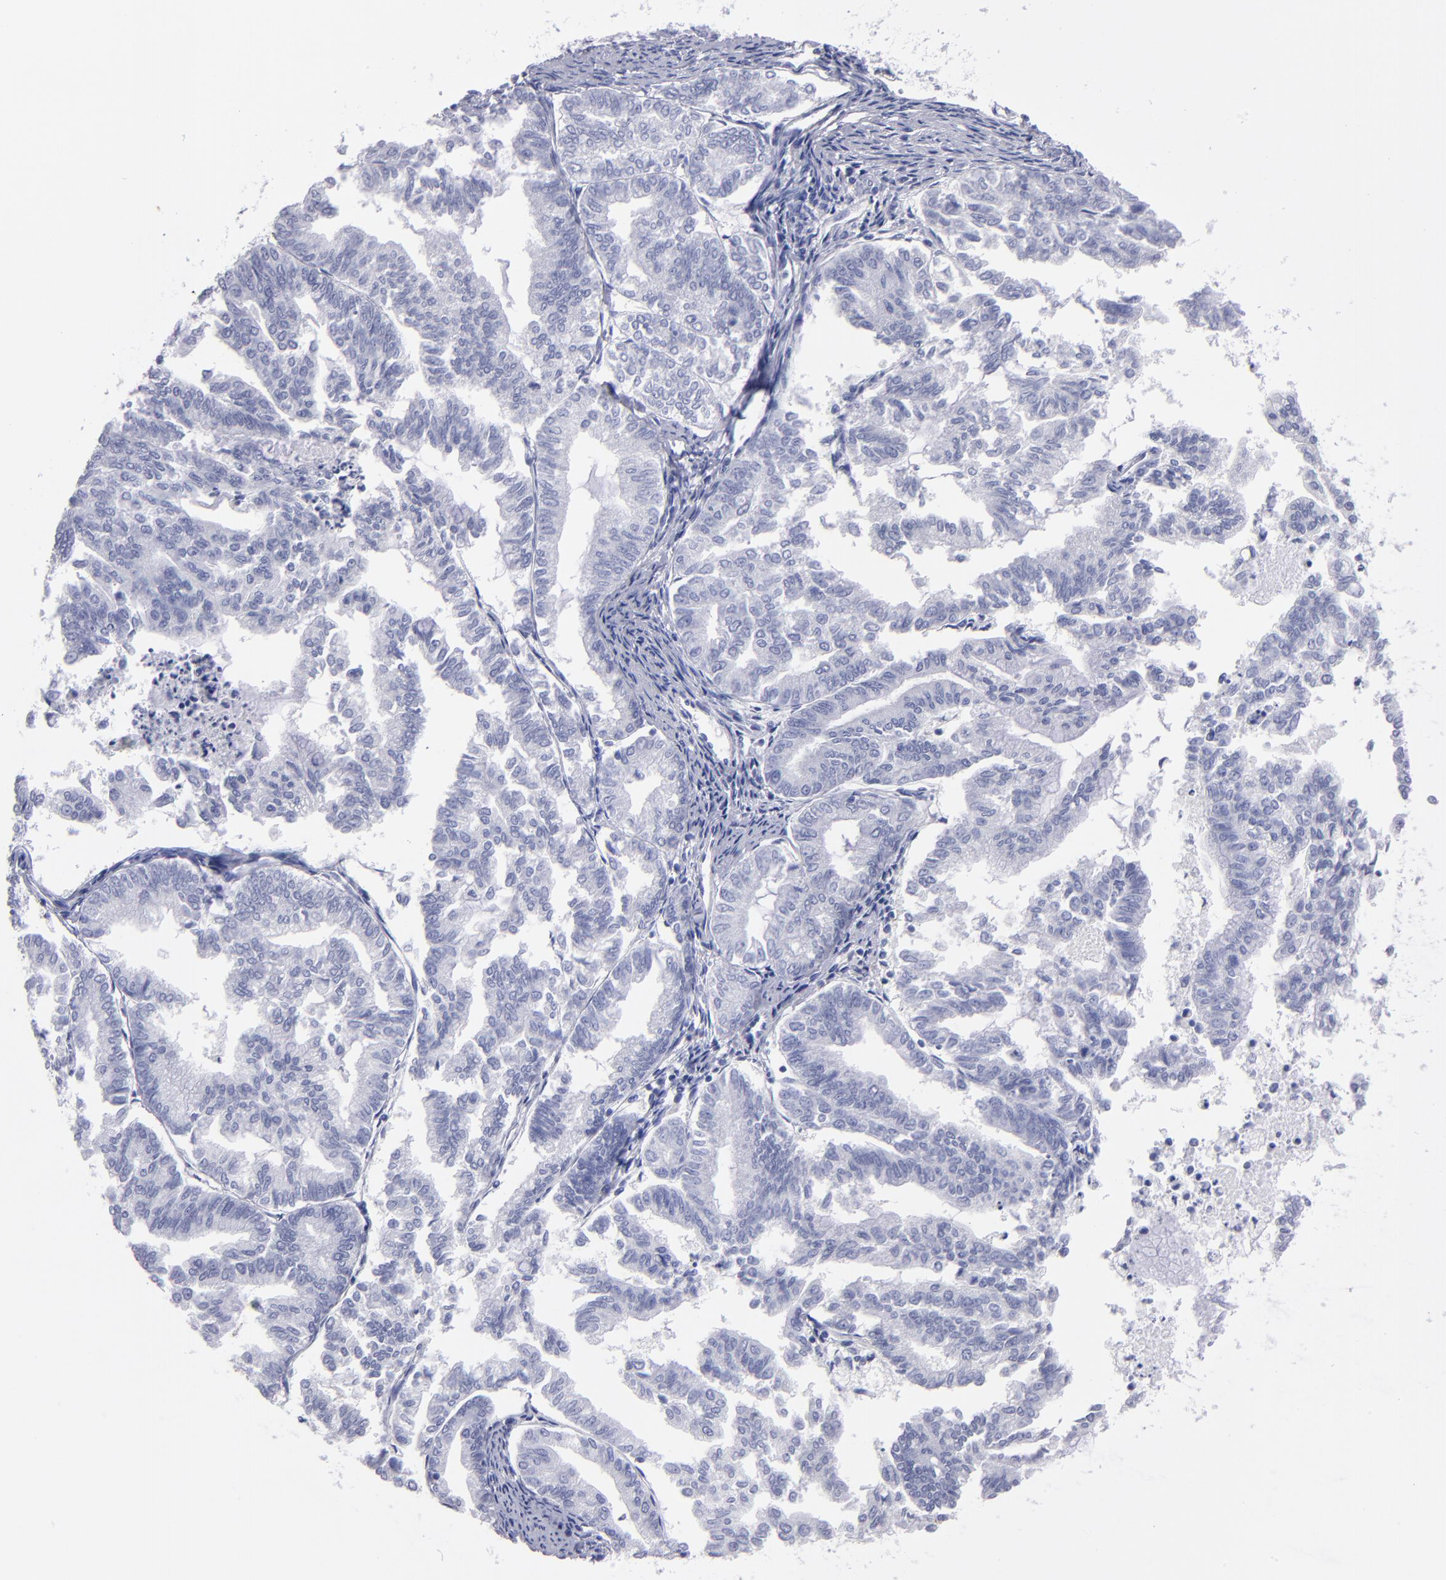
{"staining": {"intensity": "negative", "quantity": "none", "location": "none"}, "tissue": "endometrial cancer", "cell_type": "Tumor cells", "image_type": "cancer", "snomed": [{"axis": "morphology", "description": "Adenocarcinoma, NOS"}, {"axis": "topography", "description": "Endometrium"}], "caption": "Immunohistochemical staining of endometrial adenocarcinoma reveals no significant positivity in tumor cells.", "gene": "MB", "patient": {"sex": "female", "age": 79}}